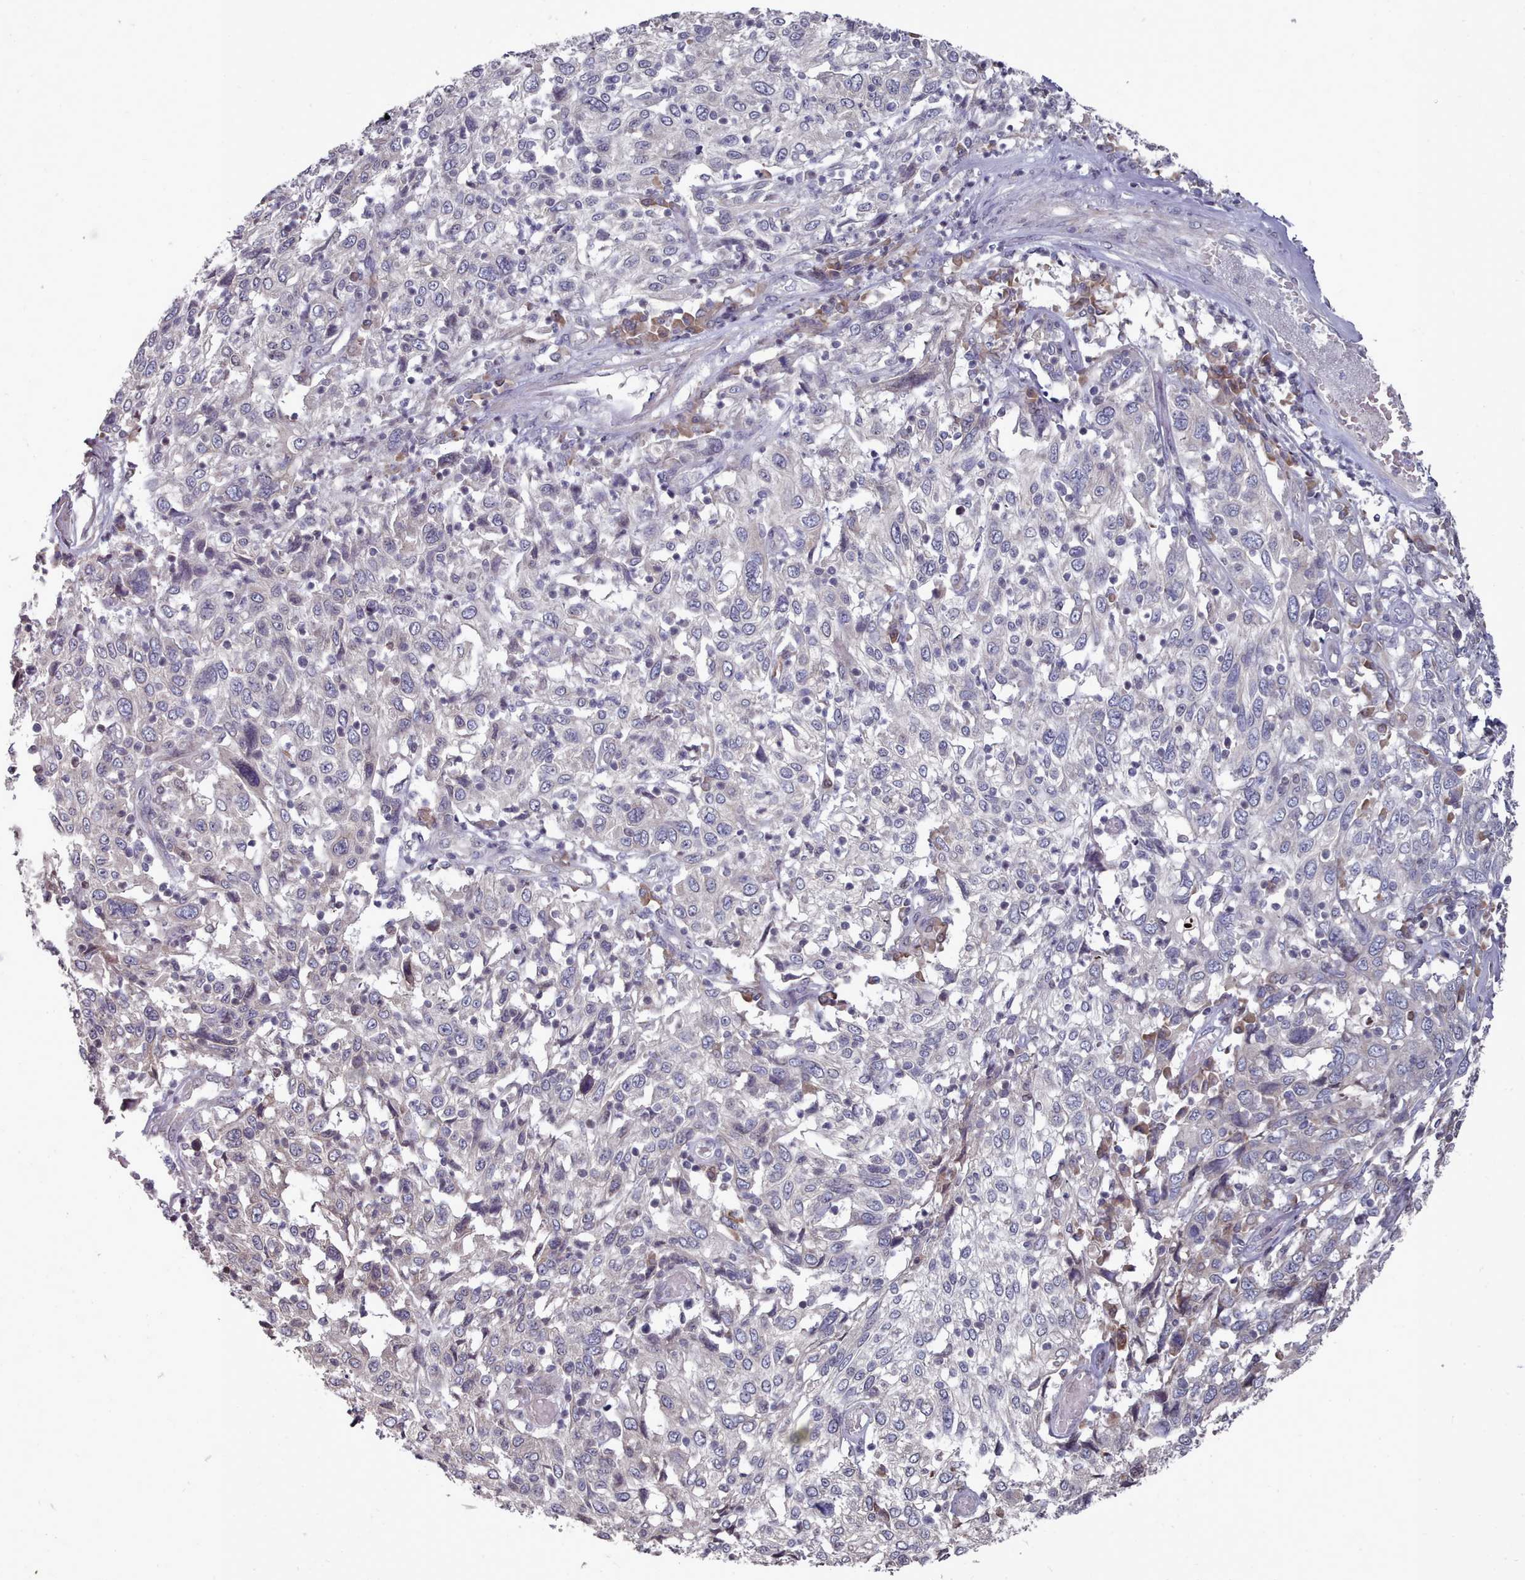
{"staining": {"intensity": "negative", "quantity": "none", "location": "none"}, "tissue": "cervical cancer", "cell_type": "Tumor cells", "image_type": "cancer", "snomed": [{"axis": "morphology", "description": "Squamous cell carcinoma, NOS"}, {"axis": "topography", "description": "Cervix"}], "caption": "Immunohistochemical staining of human cervical cancer (squamous cell carcinoma) shows no significant expression in tumor cells.", "gene": "ACKR3", "patient": {"sex": "female", "age": 46}}